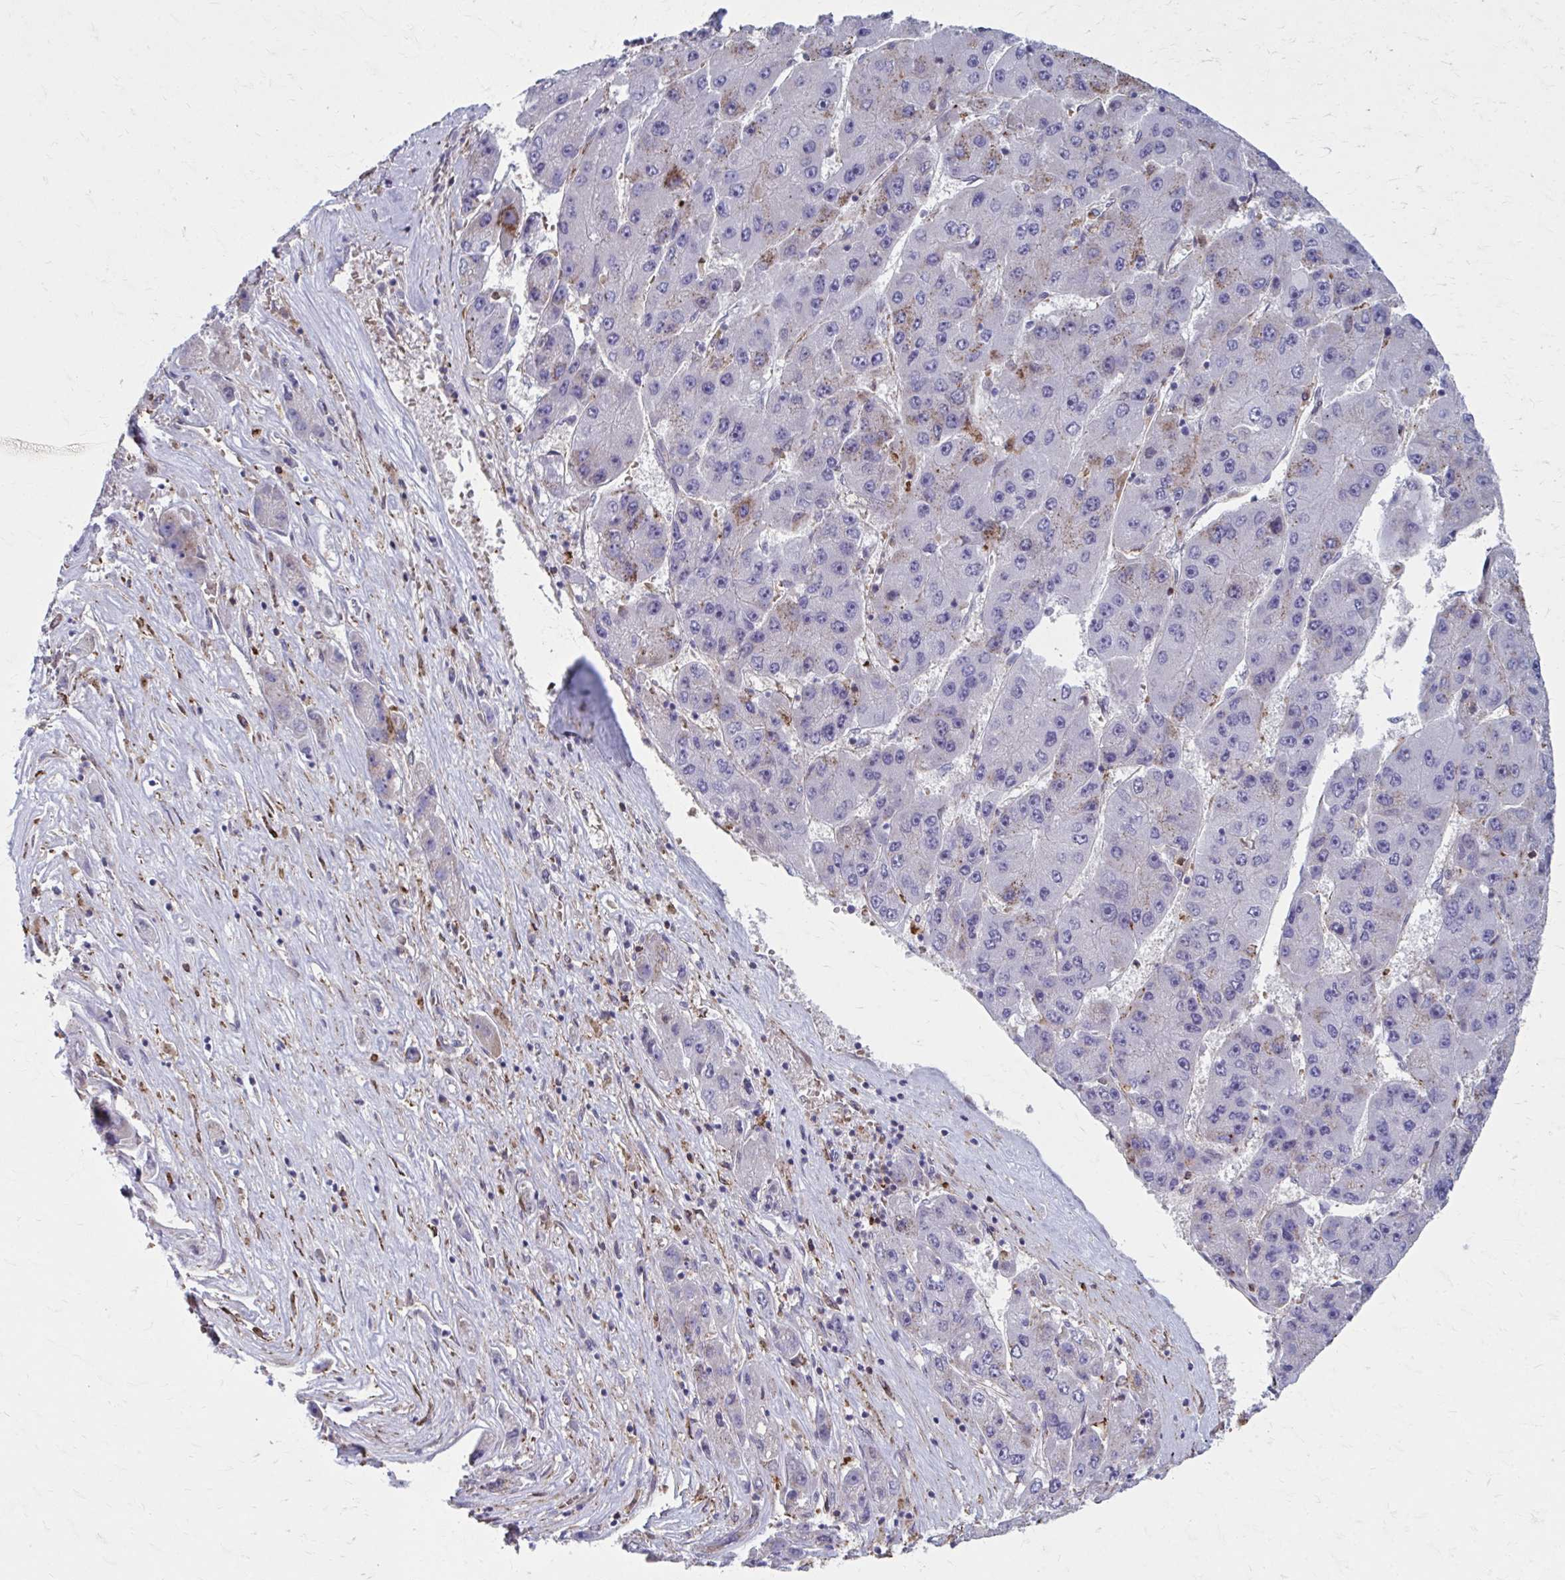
{"staining": {"intensity": "weak", "quantity": "<25%", "location": "cytoplasmic/membranous"}, "tissue": "liver cancer", "cell_type": "Tumor cells", "image_type": "cancer", "snomed": [{"axis": "morphology", "description": "Carcinoma, Hepatocellular, NOS"}, {"axis": "topography", "description": "Liver"}], "caption": "There is no significant staining in tumor cells of liver cancer.", "gene": "MMP14", "patient": {"sex": "female", "age": 61}}